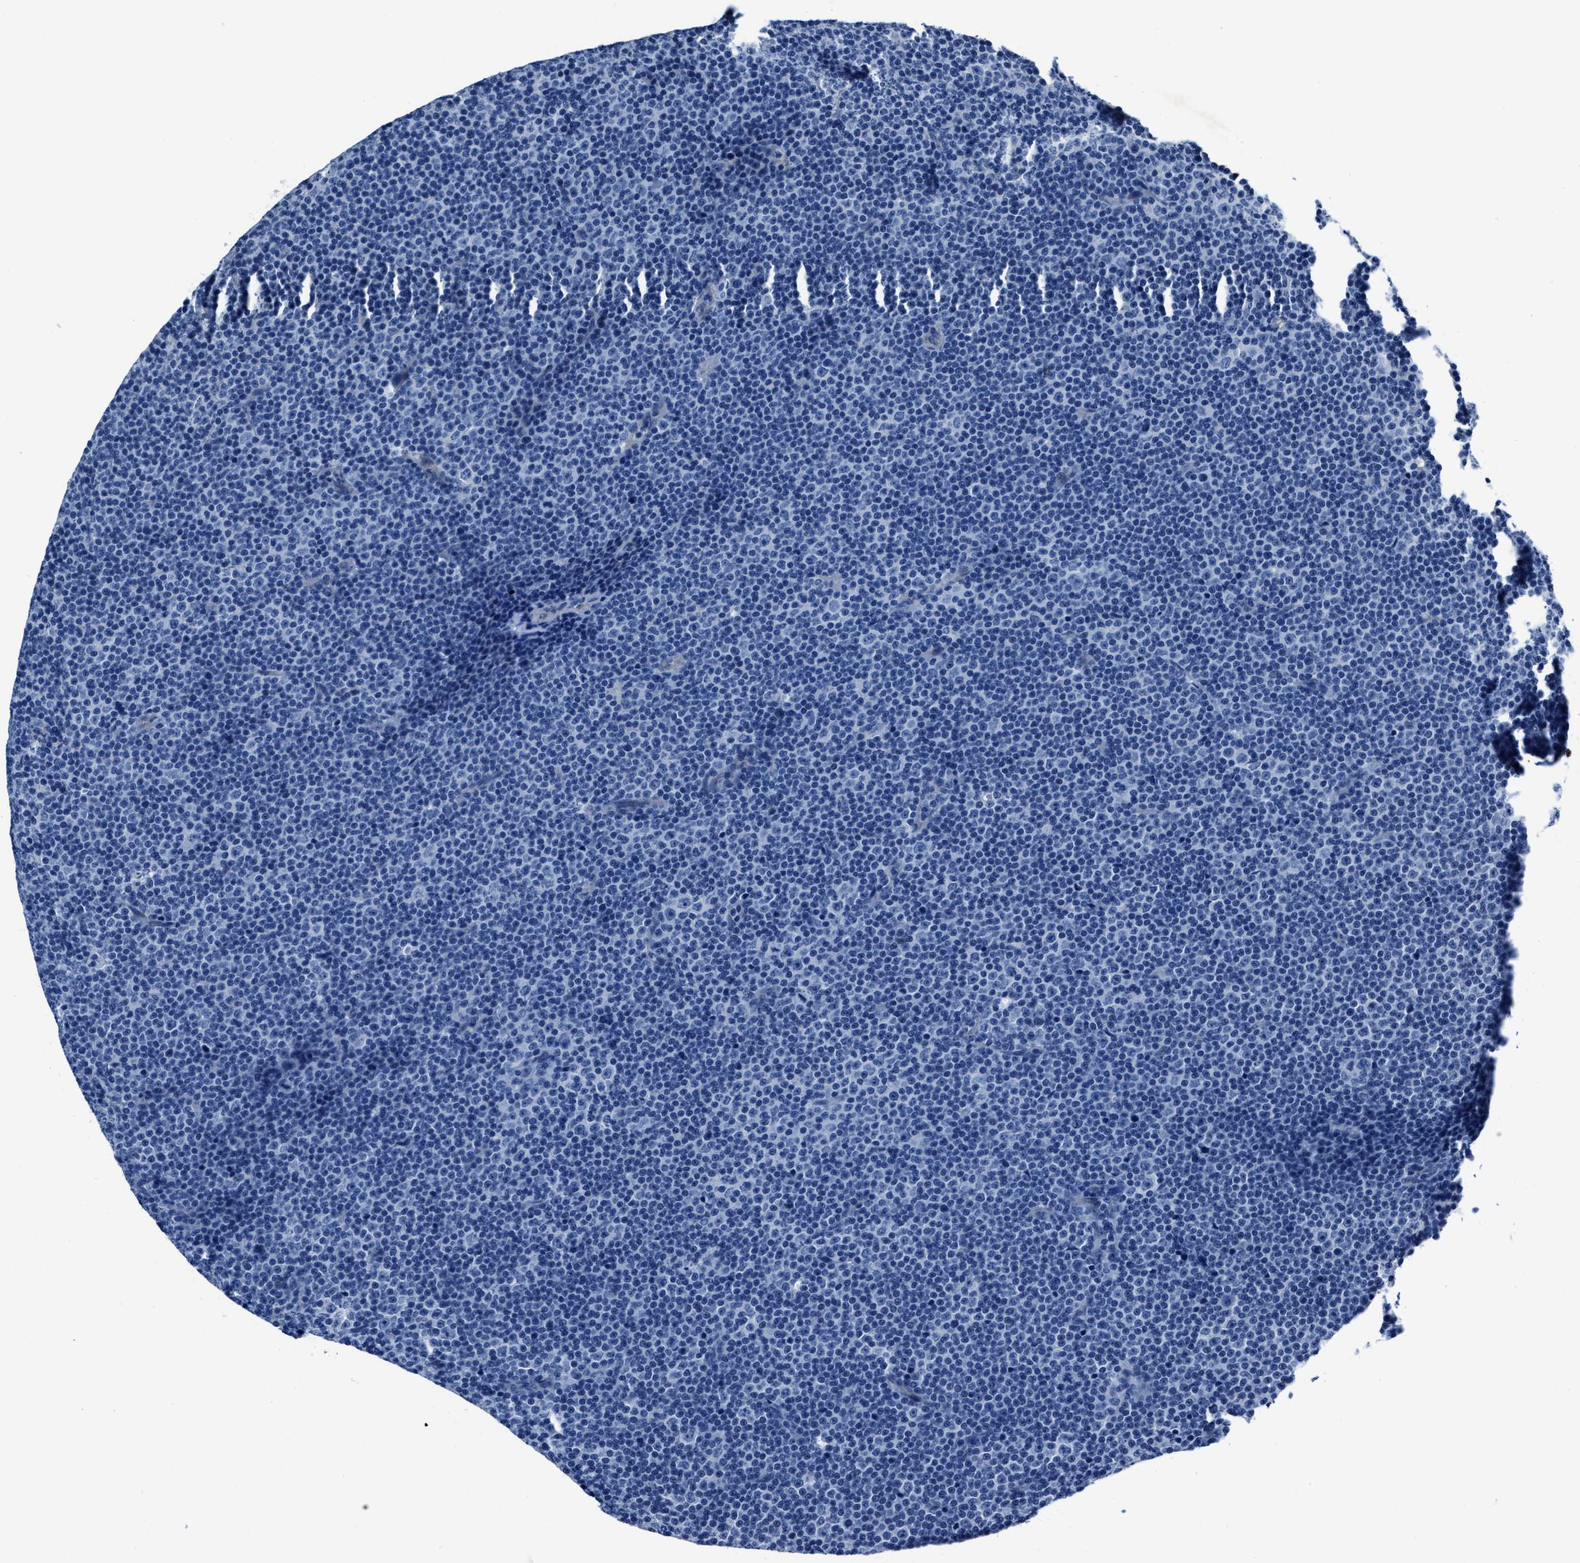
{"staining": {"intensity": "negative", "quantity": "none", "location": "none"}, "tissue": "lymphoma", "cell_type": "Tumor cells", "image_type": "cancer", "snomed": [{"axis": "morphology", "description": "Malignant lymphoma, non-Hodgkin's type, Low grade"}, {"axis": "topography", "description": "Lymph node"}], "caption": "A high-resolution micrograph shows immunohistochemistry (IHC) staining of lymphoma, which reveals no significant positivity in tumor cells.", "gene": "NACAD", "patient": {"sex": "female", "age": 67}}